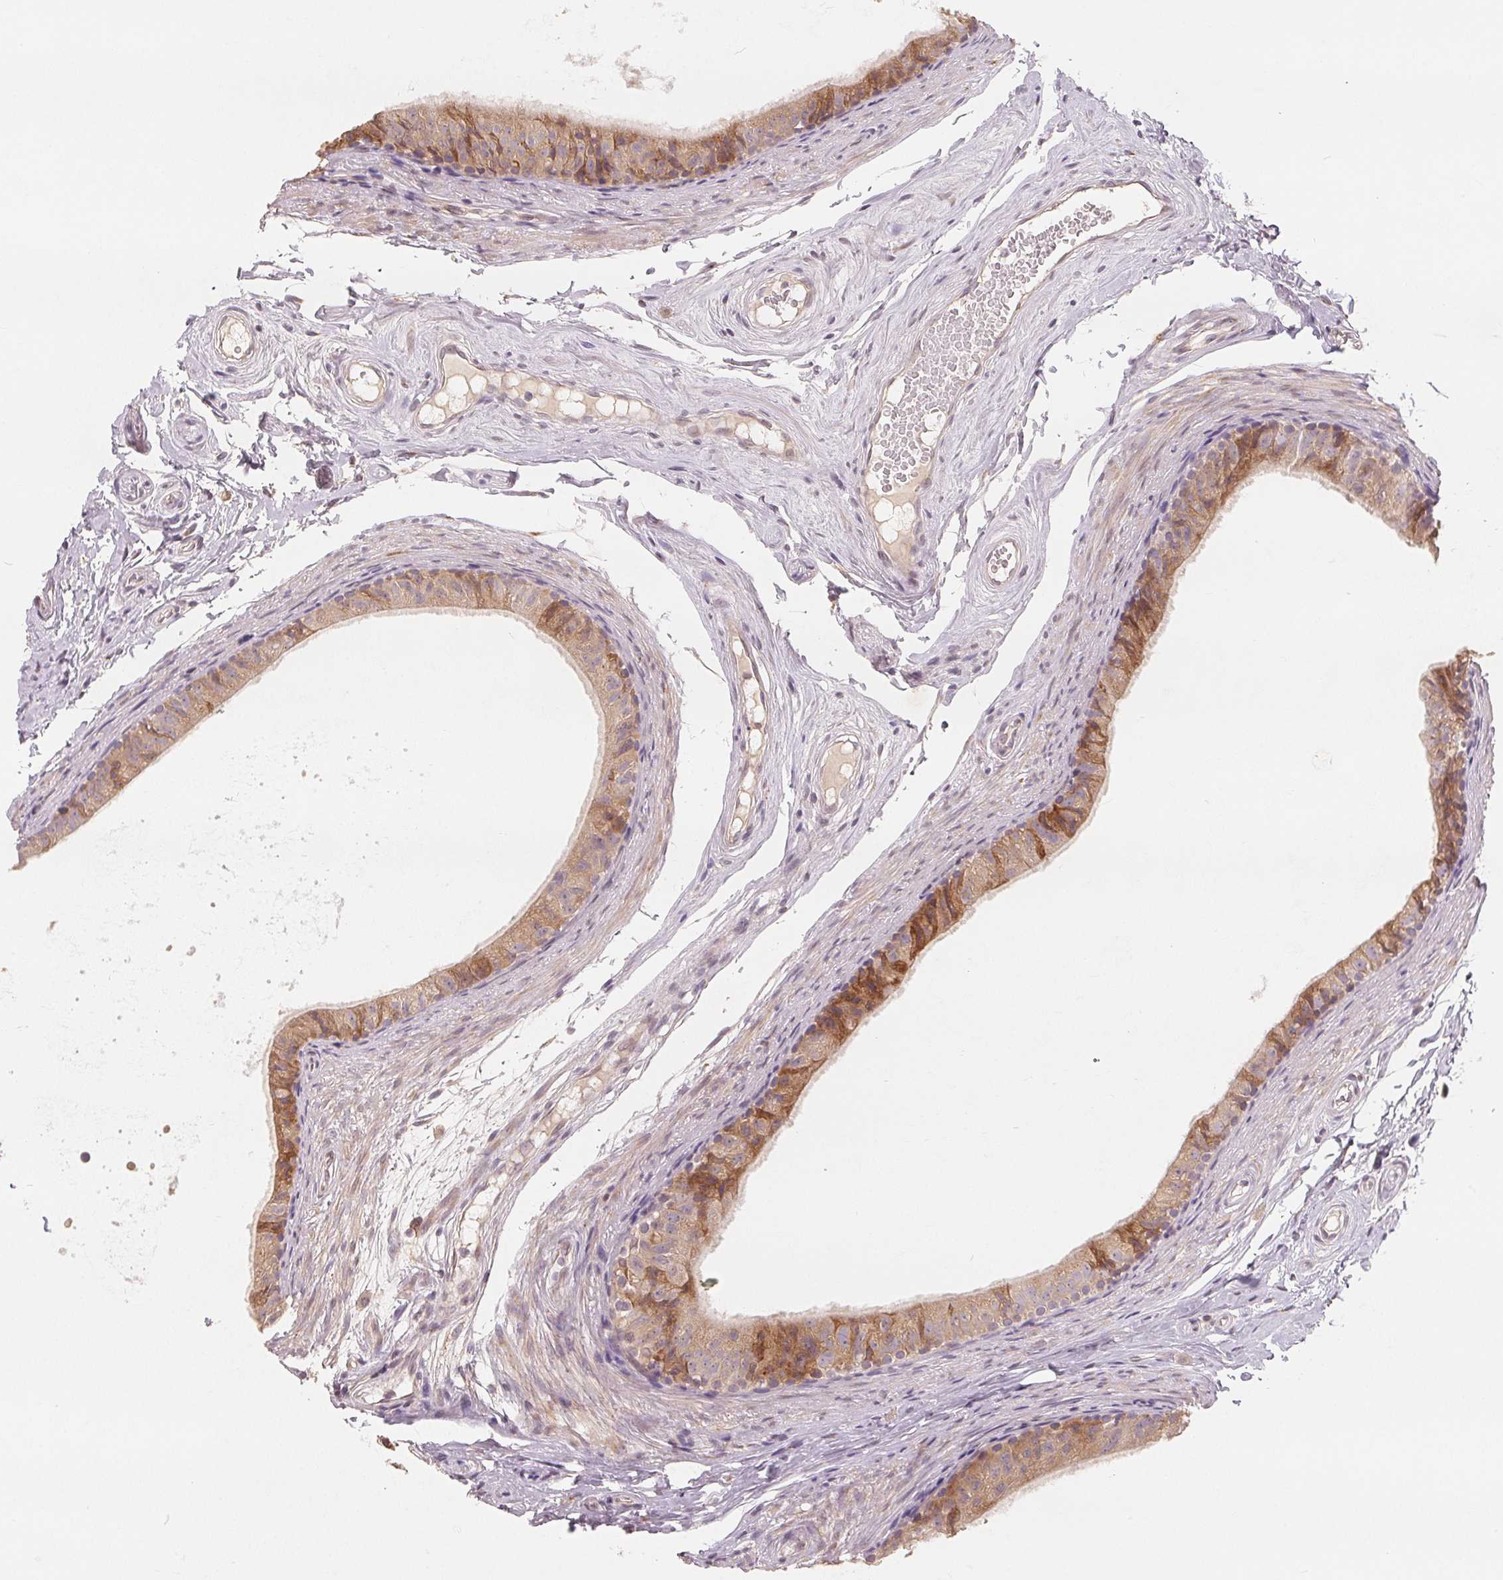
{"staining": {"intensity": "moderate", "quantity": "25%-75%", "location": "cytoplasmic/membranous"}, "tissue": "epididymis", "cell_type": "Glandular cells", "image_type": "normal", "snomed": [{"axis": "morphology", "description": "Normal tissue, NOS"}, {"axis": "topography", "description": "Epididymis"}], "caption": "Immunohistochemical staining of normal human epididymis demonstrates medium levels of moderate cytoplasmic/membranous positivity in approximately 25%-75% of glandular cells.", "gene": "TMSB15B", "patient": {"sex": "male", "age": 45}}